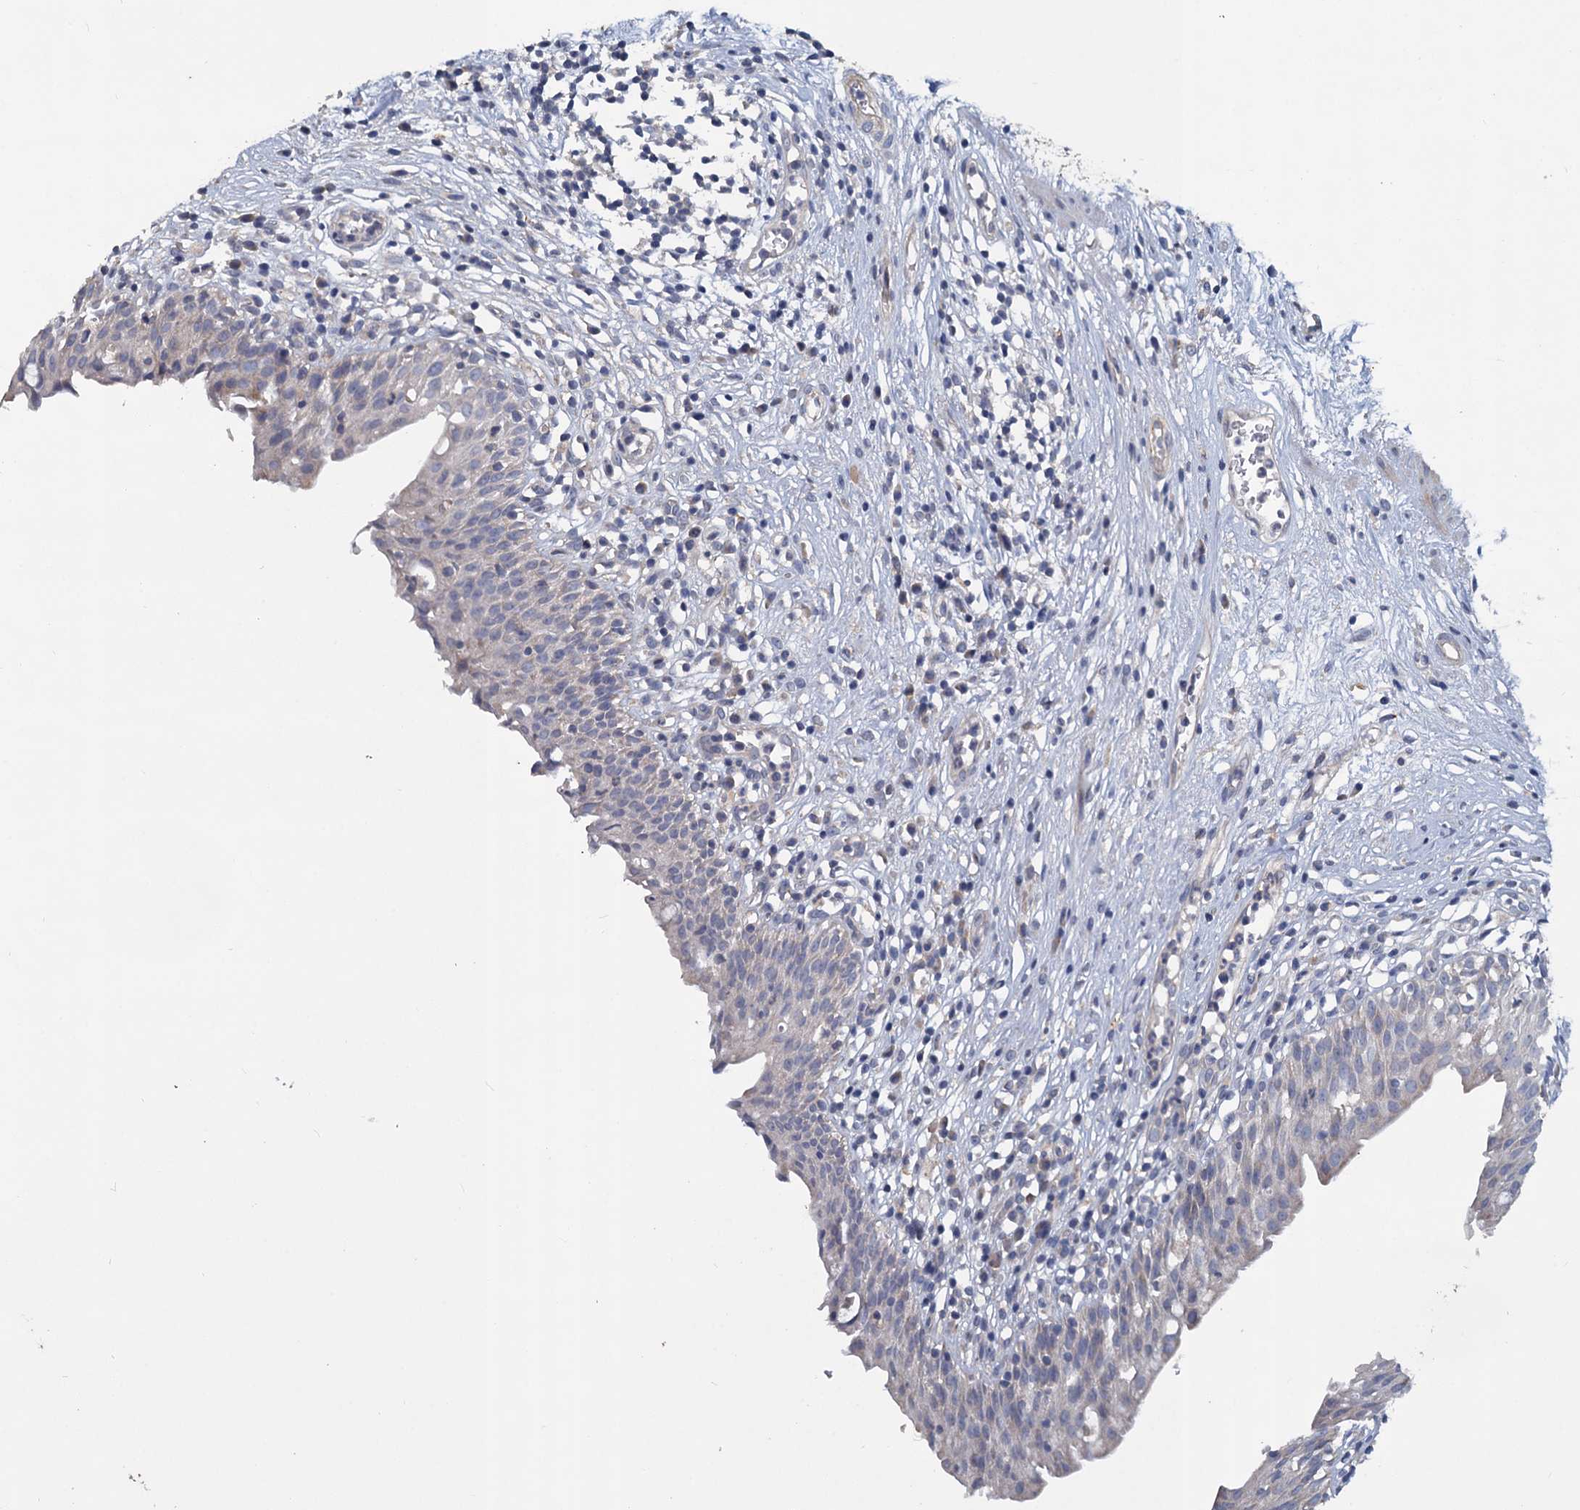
{"staining": {"intensity": "weak", "quantity": "25%-75%", "location": "cytoplasmic/membranous"}, "tissue": "urinary bladder", "cell_type": "Urothelial cells", "image_type": "normal", "snomed": [{"axis": "morphology", "description": "Normal tissue, NOS"}, {"axis": "morphology", "description": "Inflammation, NOS"}, {"axis": "topography", "description": "Urinary bladder"}], "caption": "Unremarkable urinary bladder was stained to show a protein in brown. There is low levels of weak cytoplasmic/membranous expression in about 25%-75% of urothelial cells.", "gene": "SLC2A7", "patient": {"sex": "male", "age": 63}}